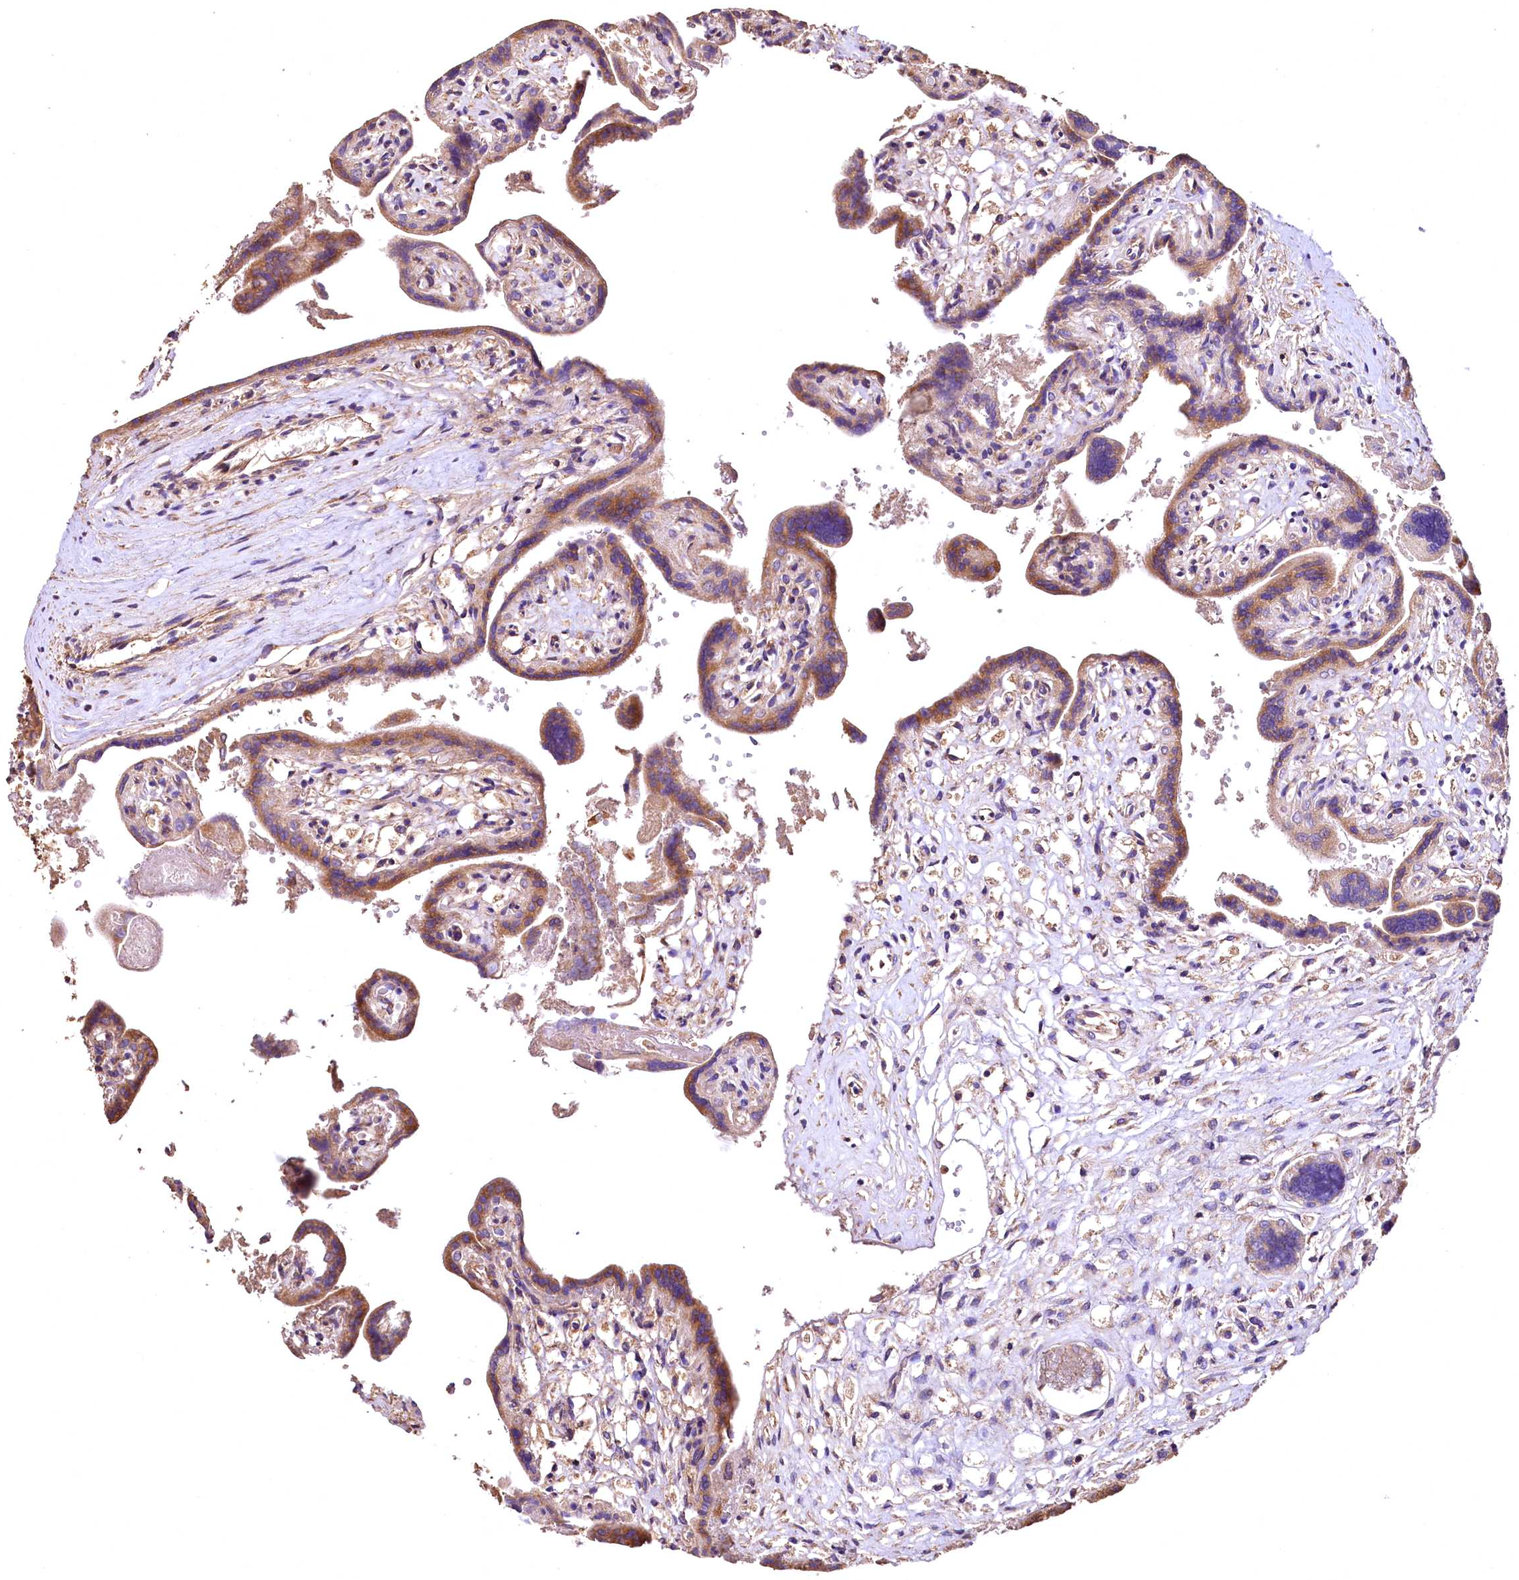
{"staining": {"intensity": "moderate", "quantity": ">75%", "location": "cytoplasmic/membranous"}, "tissue": "placenta", "cell_type": "Trophoblastic cells", "image_type": "normal", "snomed": [{"axis": "morphology", "description": "Normal tissue, NOS"}, {"axis": "topography", "description": "Placenta"}], "caption": "IHC of unremarkable human placenta displays medium levels of moderate cytoplasmic/membranous positivity in approximately >75% of trophoblastic cells. The staining was performed using DAB (3,3'-diaminobenzidine), with brown indicating positive protein expression. Nuclei are stained blue with hematoxylin.", "gene": "RASSF1", "patient": {"sex": "female", "age": 37}}